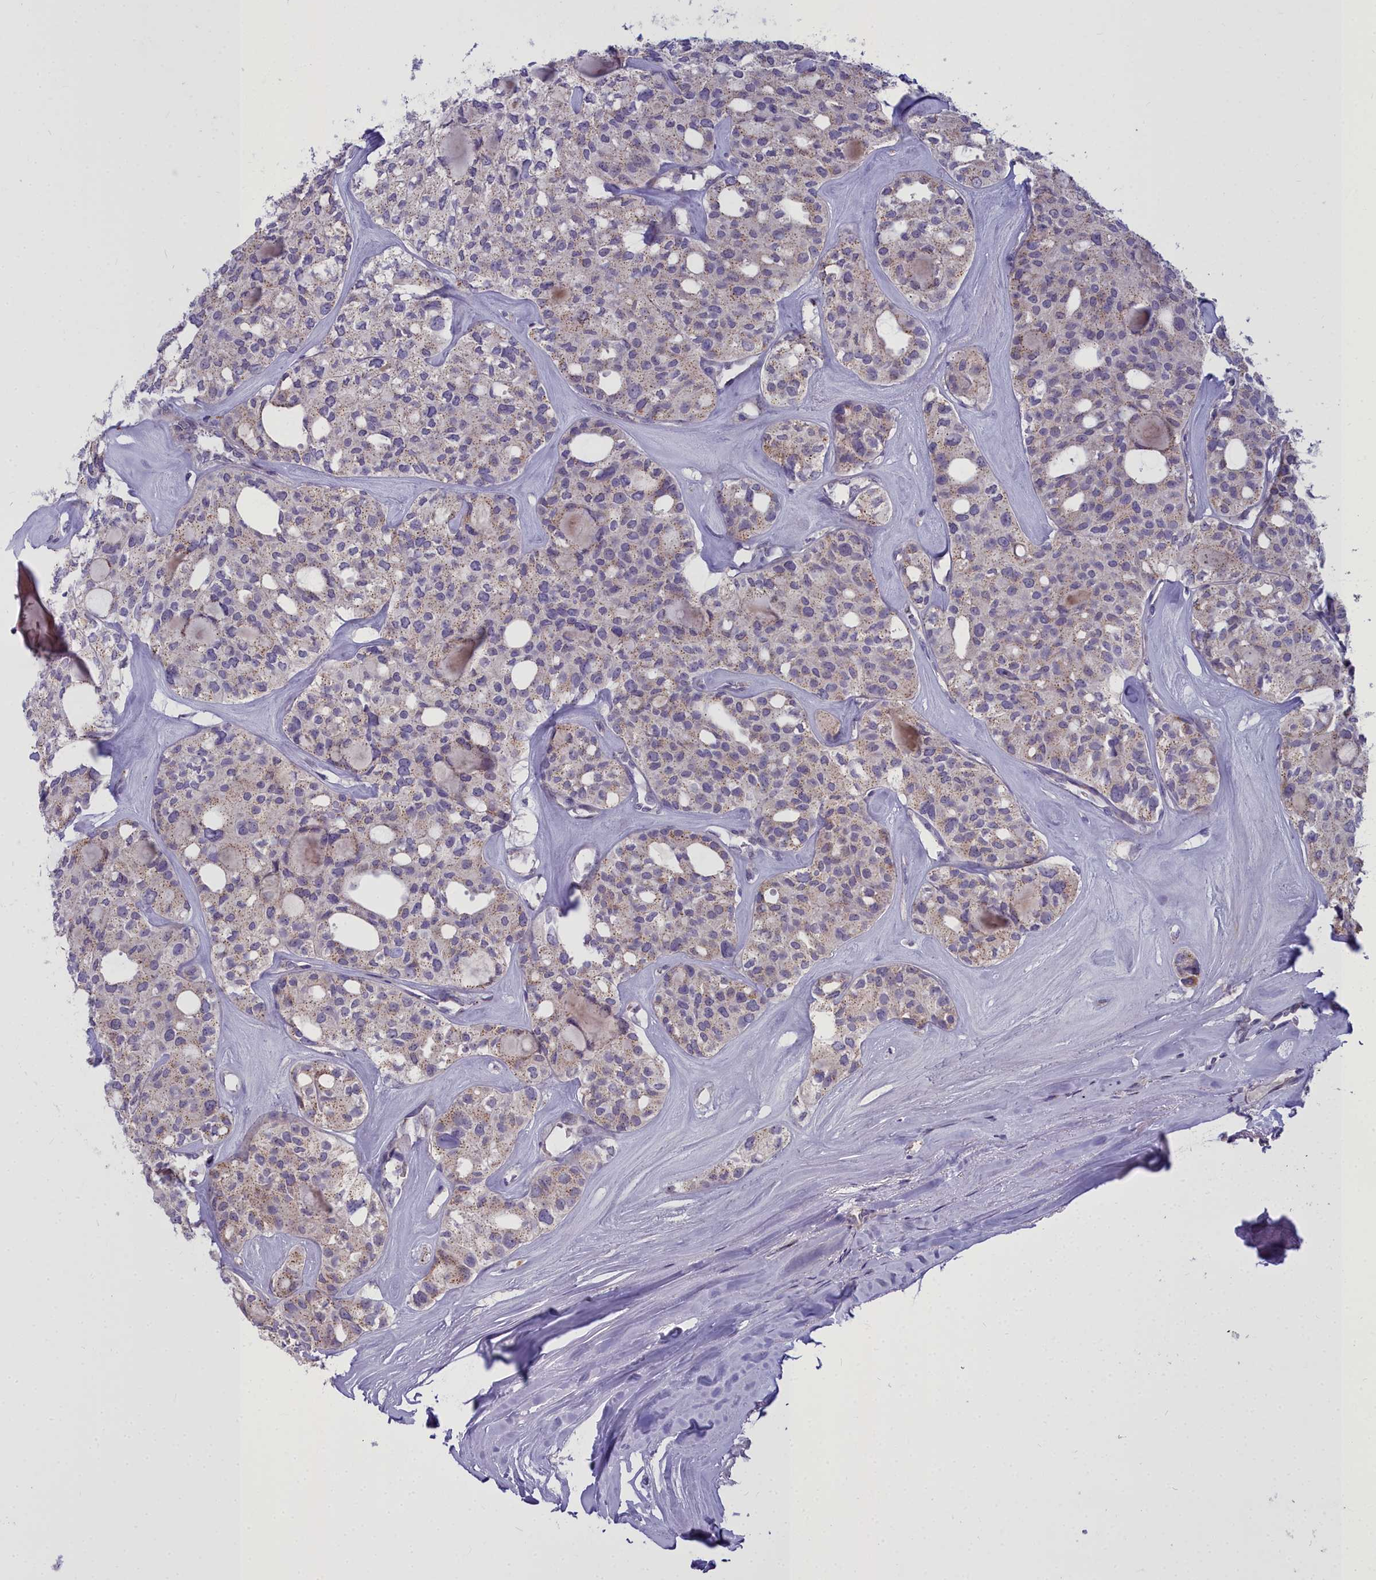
{"staining": {"intensity": "weak", "quantity": "25%-75%", "location": "cytoplasmic/membranous"}, "tissue": "thyroid cancer", "cell_type": "Tumor cells", "image_type": "cancer", "snomed": [{"axis": "morphology", "description": "Follicular adenoma carcinoma, NOS"}, {"axis": "topography", "description": "Thyroid gland"}], "caption": "A low amount of weak cytoplasmic/membranous staining is identified in about 25%-75% of tumor cells in follicular adenoma carcinoma (thyroid) tissue. The protein is shown in brown color, while the nuclei are stained blue.", "gene": "WDPCP", "patient": {"sex": "male", "age": 75}}